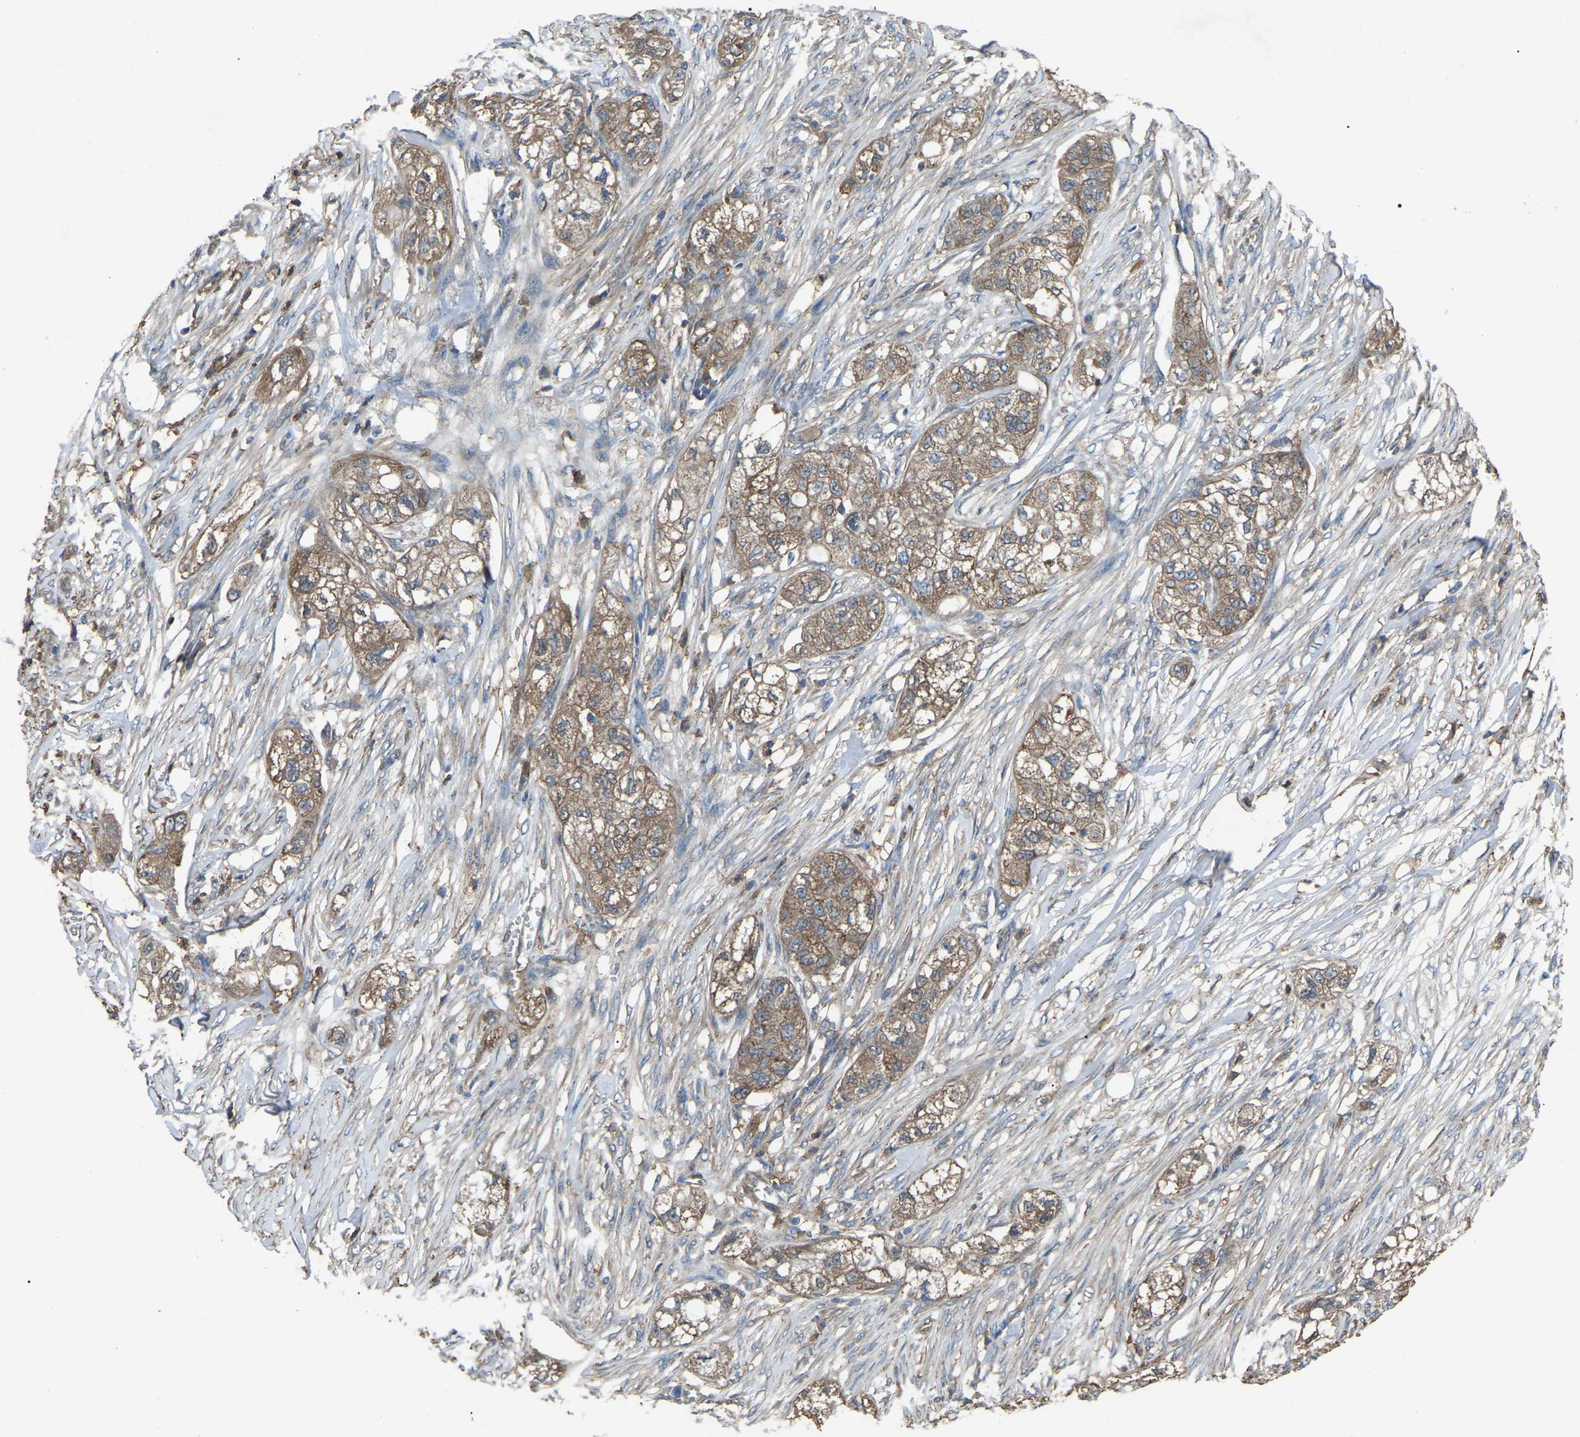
{"staining": {"intensity": "moderate", "quantity": ">75%", "location": "cytoplasmic/membranous"}, "tissue": "pancreatic cancer", "cell_type": "Tumor cells", "image_type": "cancer", "snomed": [{"axis": "morphology", "description": "Adenocarcinoma, NOS"}, {"axis": "topography", "description": "Pancreas"}], "caption": "Moderate cytoplasmic/membranous protein positivity is seen in approximately >75% of tumor cells in pancreatic cancer. (brown staining indicates protein expression, while blue staining denotes nuclei).", "gene": "AIMP1", "patient": {"sex": "female", "age": 78}}